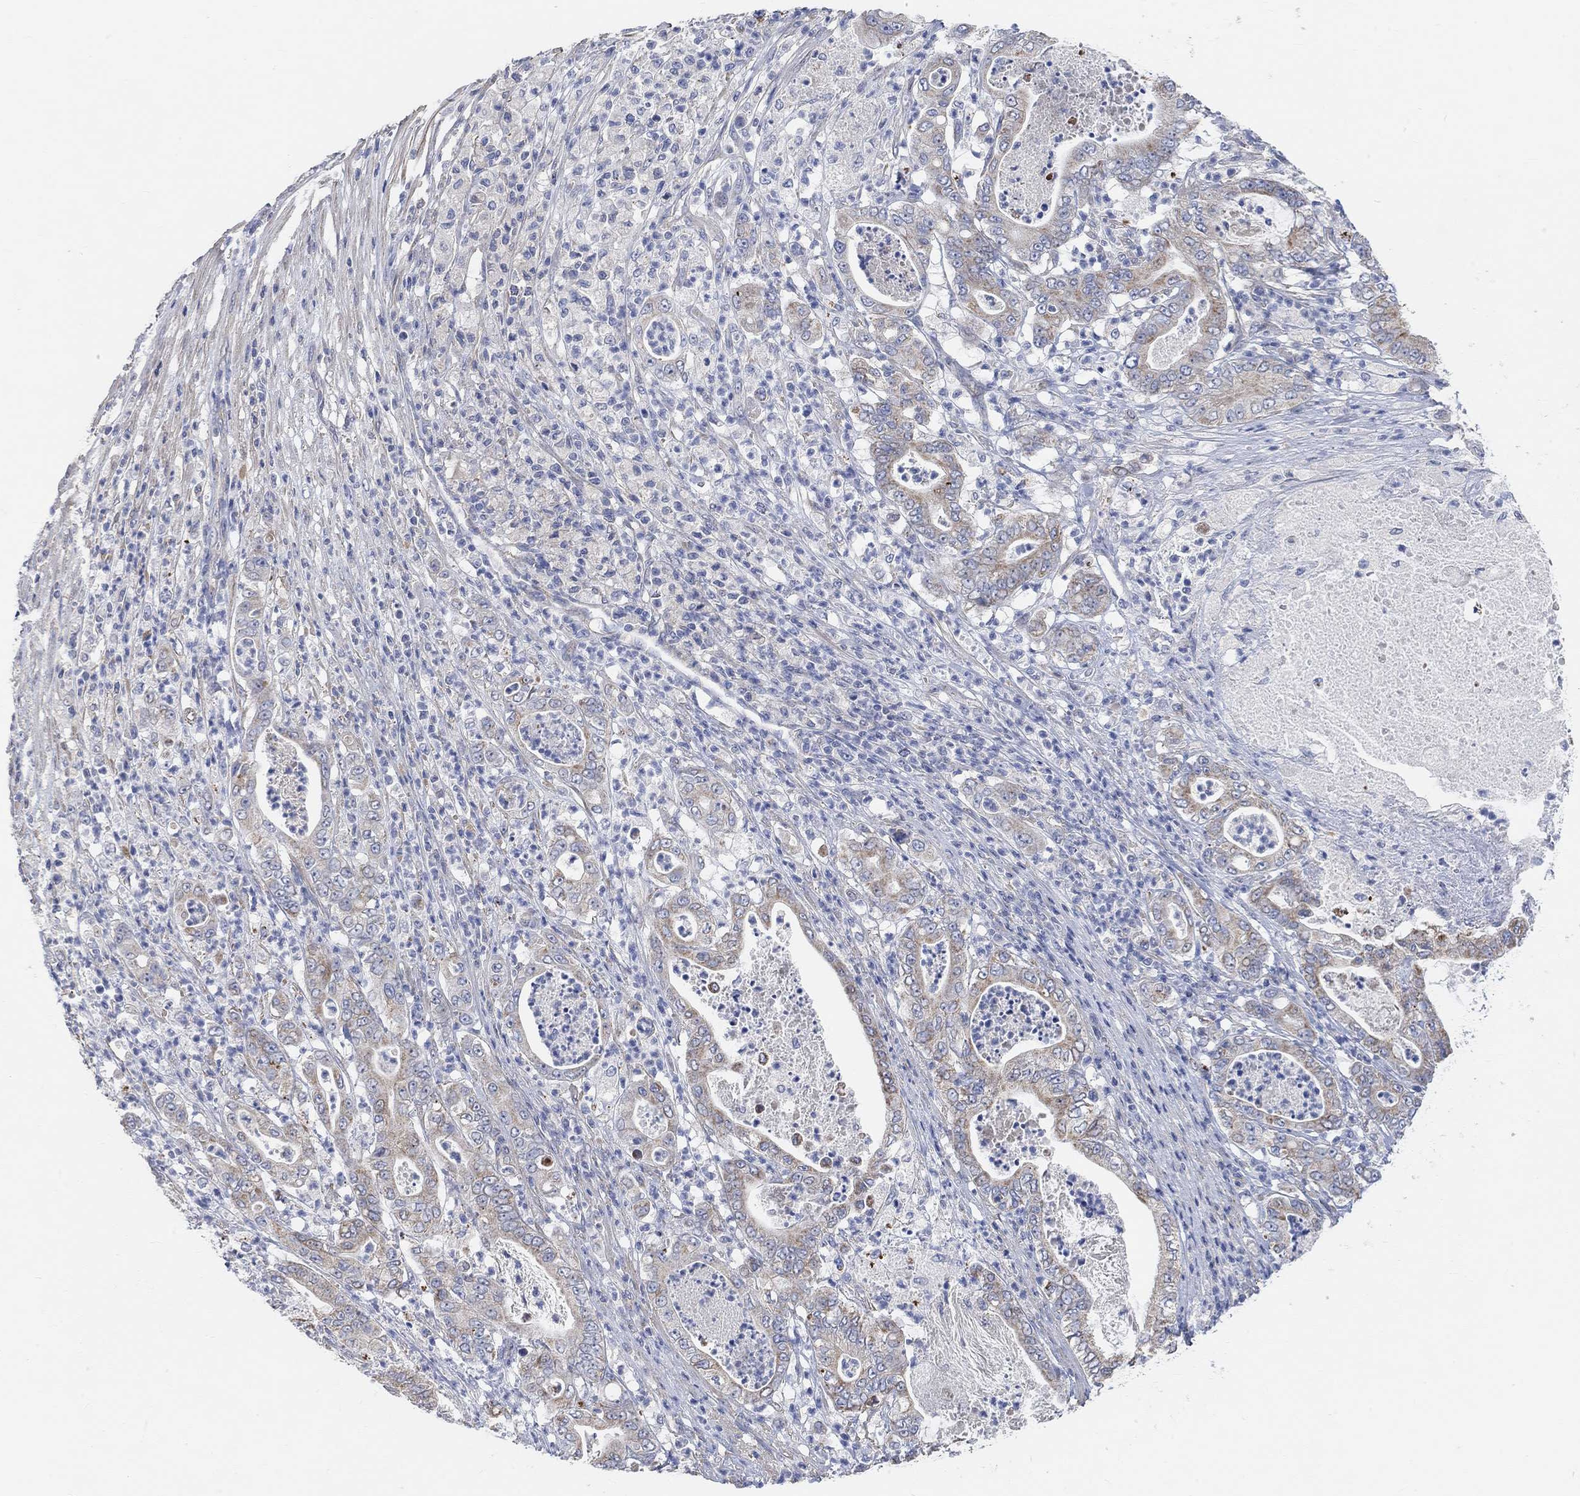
{"staining": {"intensity": "moderate", "quantity": "25%-75%", "location": "cytoplasmic/membranous"}, "tissue": "pancreatic cancer", "cell_type": "Tumor cells", "image_type": "cancer", "snomed": [{"axis": "morphology", "description": "Adenocarcinoma, NOS"}, {"axis": "topography", "description": "Pancreas"}], "caption": "Protein staining shows moderate cytoplasmic/membranous positivity in about 25%-75% of tumor cells in adenocarcinoma (pancreatic). (brown staining indicates protein expression, while blue staining denotes nuclei).", "gene": "HCRTR1", "patient": {"sex": "male", "age": 71}}